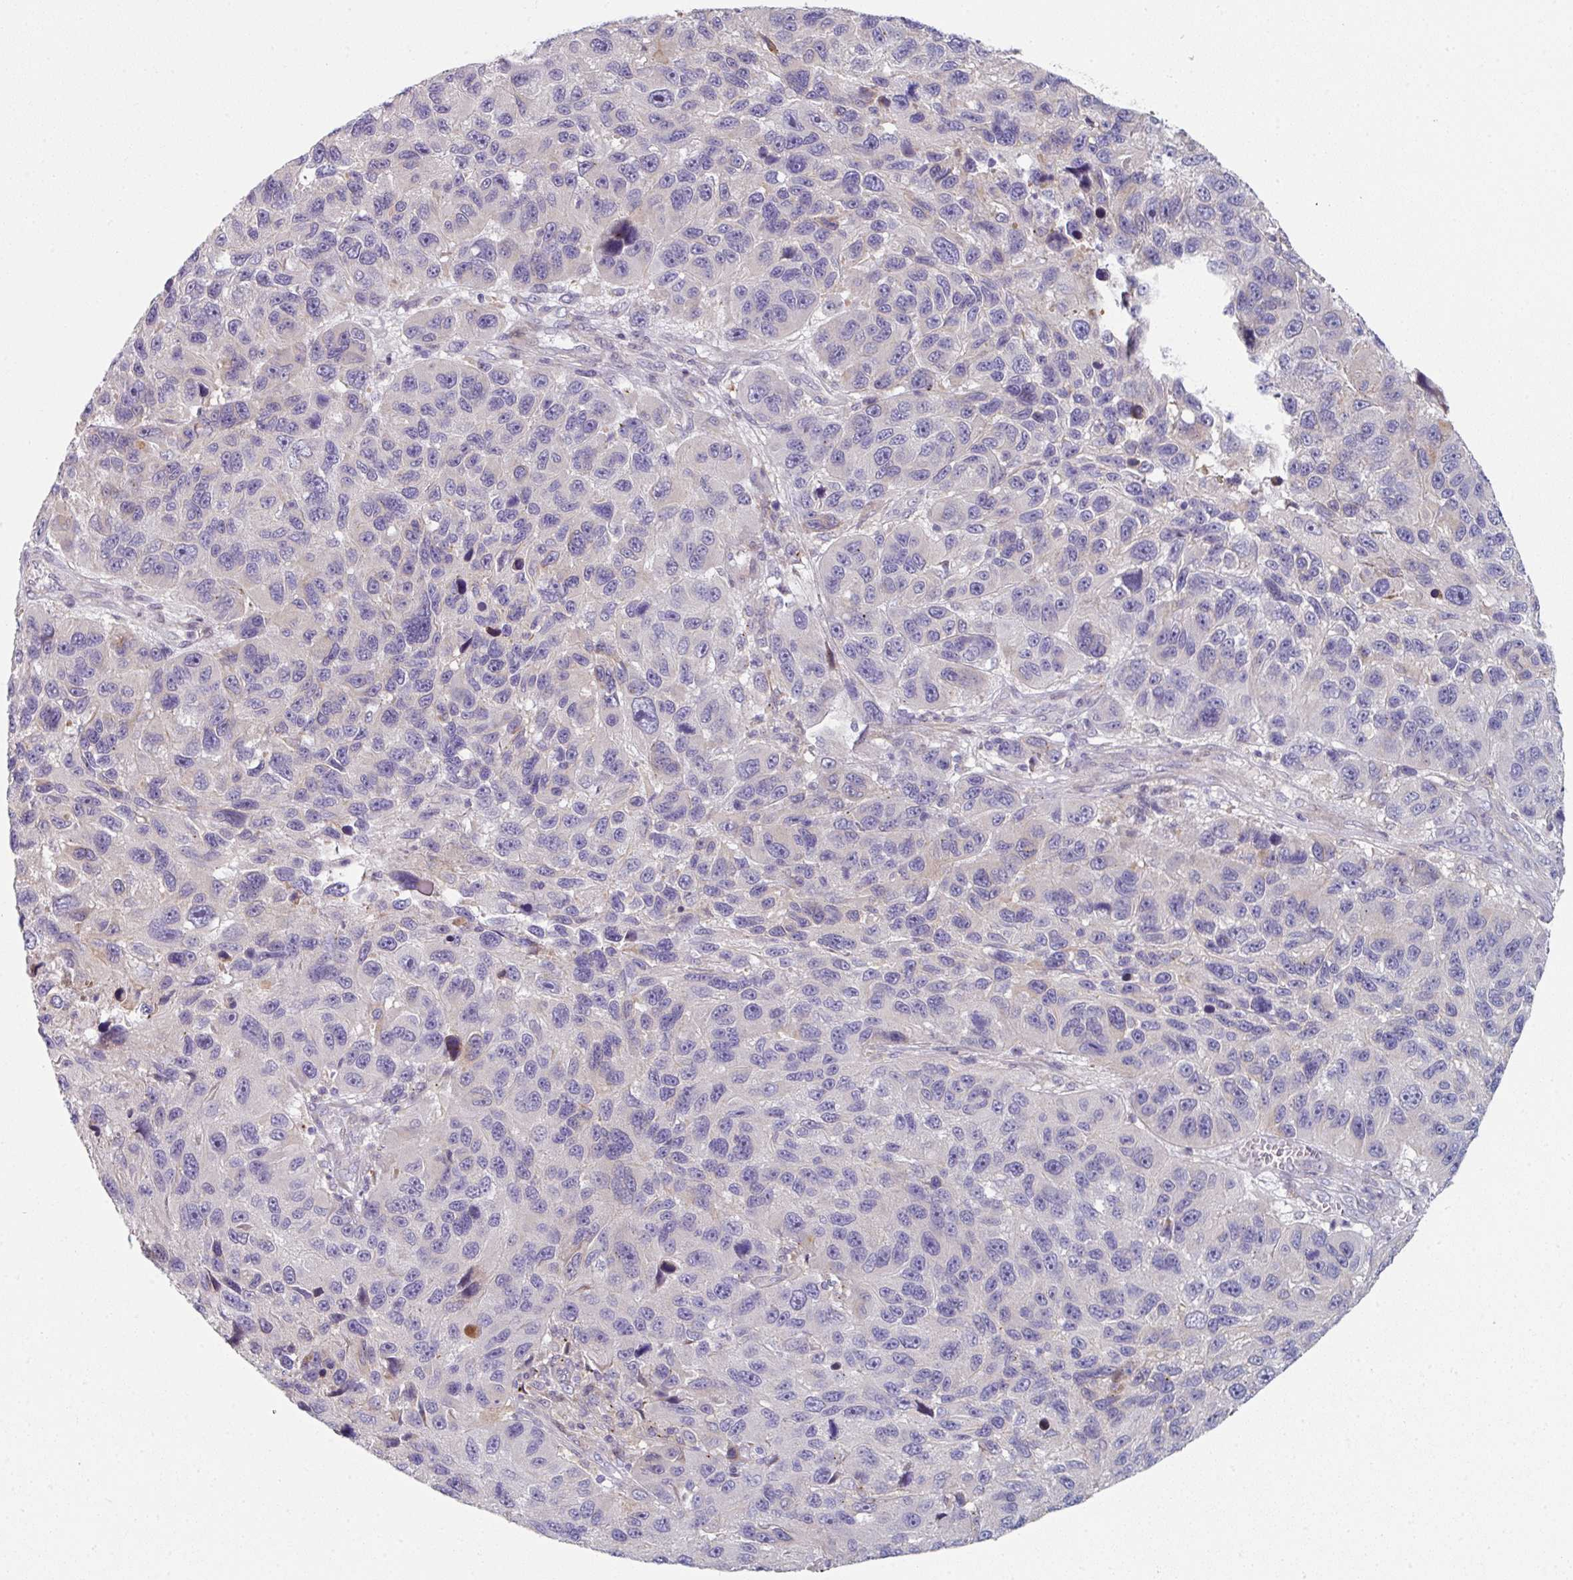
{"staining": {"intensity": "negative", "quantity": "none", "location": "none"}, "tissue": "melanoma", "cell_type": "Tumor cells", "image_type": "cancer", "snomed": [{"axis": "morphology", "description": "Malignant melanoma, NOS"}, {"axis": "topography", "description": "Skin"}], "caption": "Human malignant melanoma stained for a protein using IHC displays no staining in tumor cells.", "gene": "WSB2", "patient": {"sex": "male", "age": 53}}